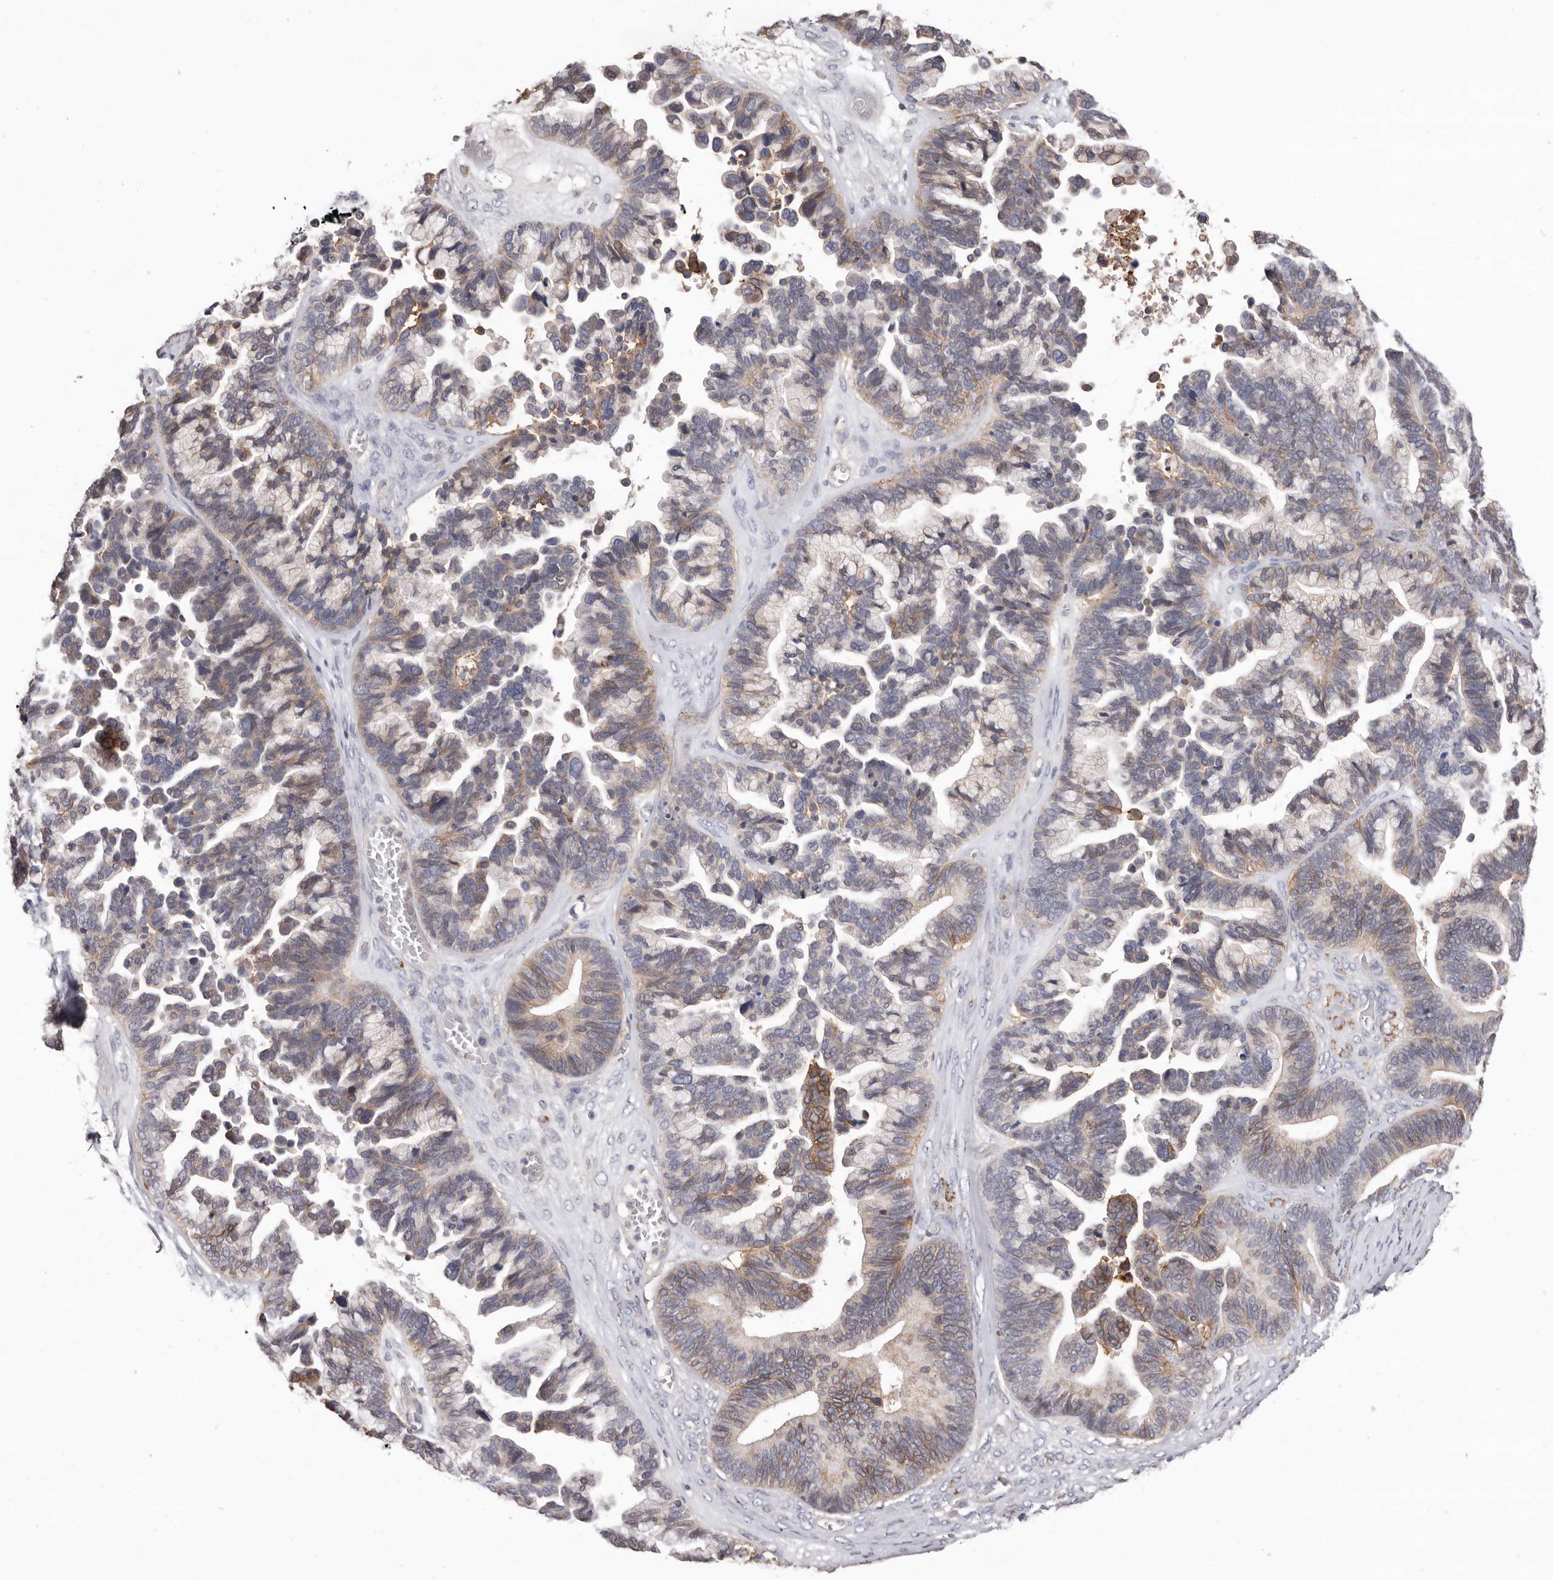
{"staining": {"intensity": "moderate", "quantity": "25%-75%", "location": "cytoplasmic/membranous"}, "tissue": "ovarian cancer", "cell_type": "Tumor cells", "image_type": "cancer", "snomed": [{"axis": "morphology", "description": "Cystadenocarcinoma, serous, NOS"}, {"axis": "topography", "description": "Ovary"}], "caption": "The image exhibits immunohistochemical staining of serous cystadenocarcinoma (ovarian). There is moderate cytoplasmic/membranous expression is identified in approximately 25%-75% of tumor cells.", "gene": "MMACHC", "patient": {"sex": "female", "age": 56}}